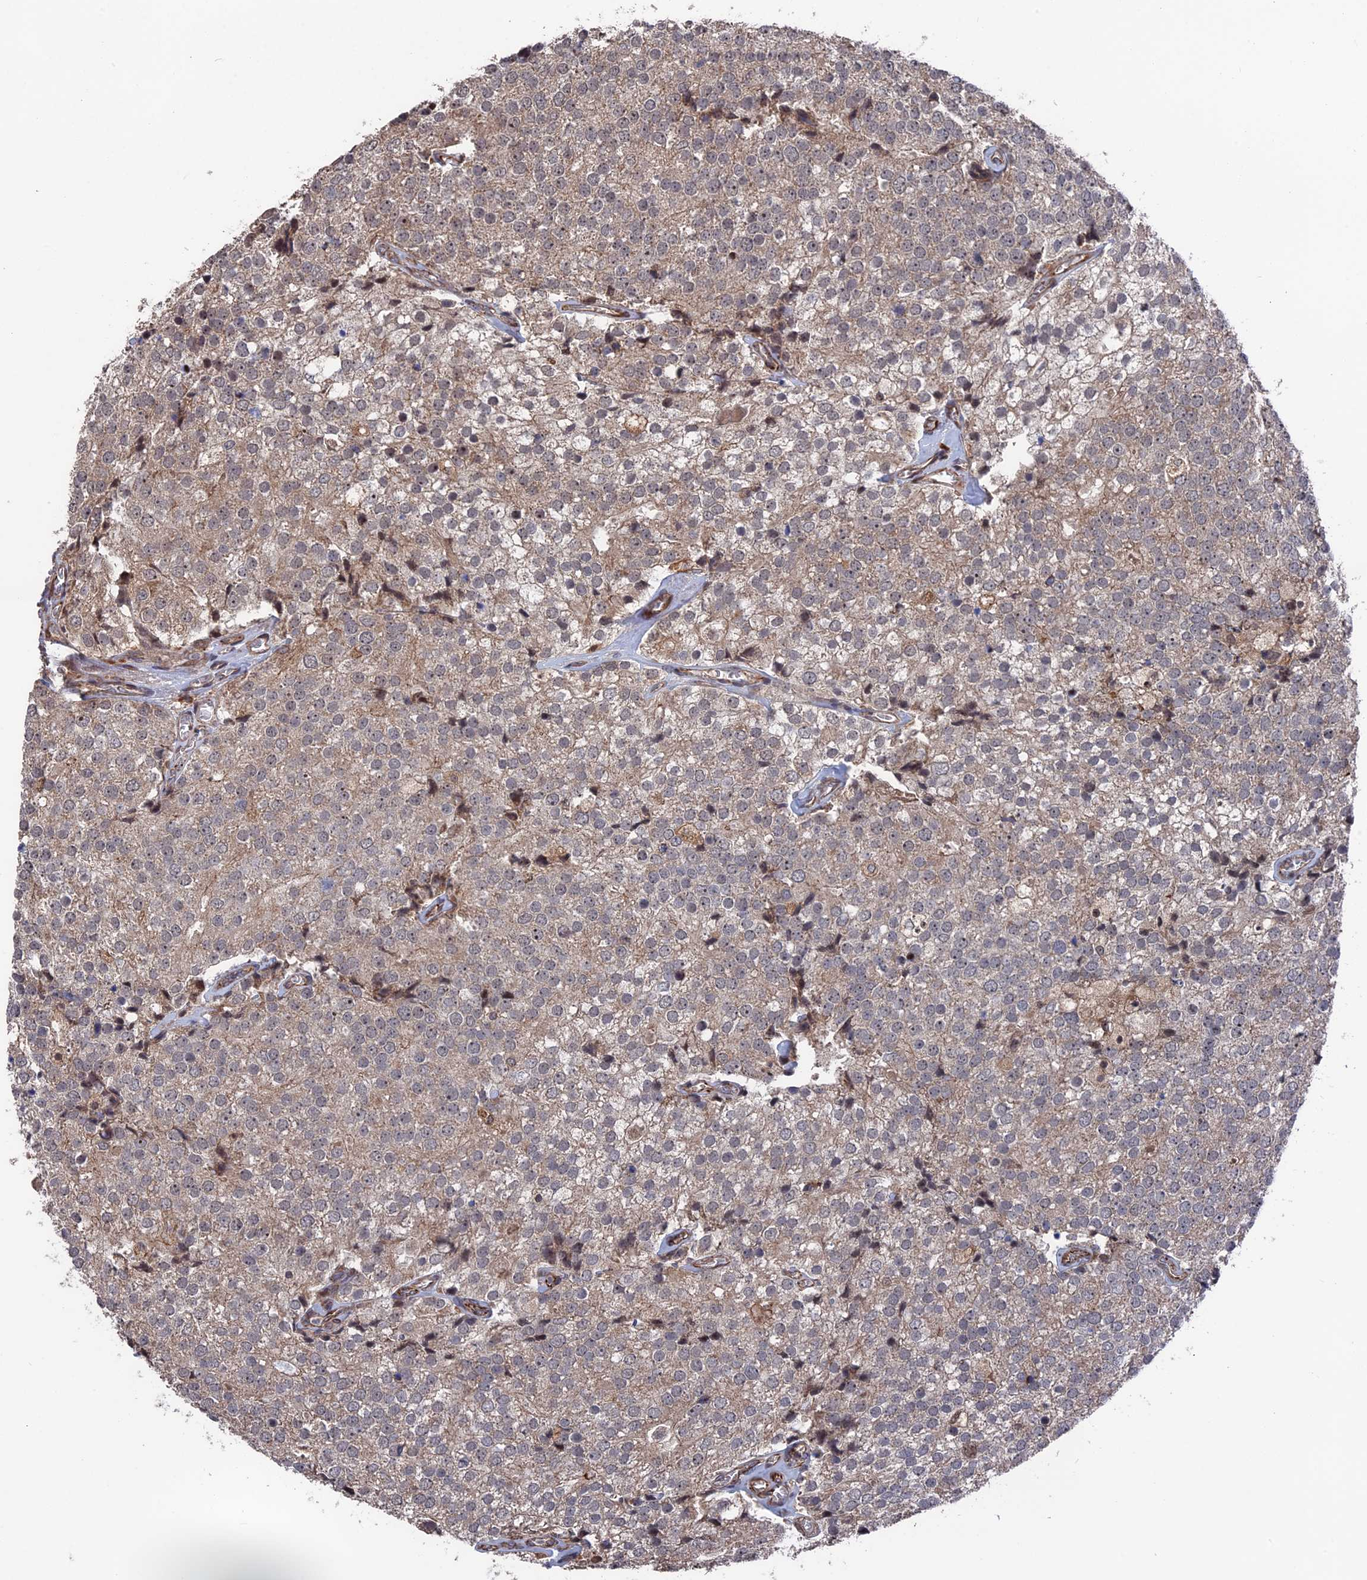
{"staining": {"intensity": "weak", "quantity": ">75%", "location": "cytoplasmic/membranous"}, "tissue": "prostate cancer", "cell_type": "Tumor cells", "image_type": "cancer", "snomed": [{"axis": "morphology", "description": "Adenocarcinoma, High grade"}, {"axis": "topography", "description": "Prostate"}], "caption": "Prostate cancer stained with a brown dye reveals weak cytoplasmic/membranous positive positivity in about >75% of tumor cells.", "gene": "PLA2G15", "patient": {"sex": "male", "age": 49}}